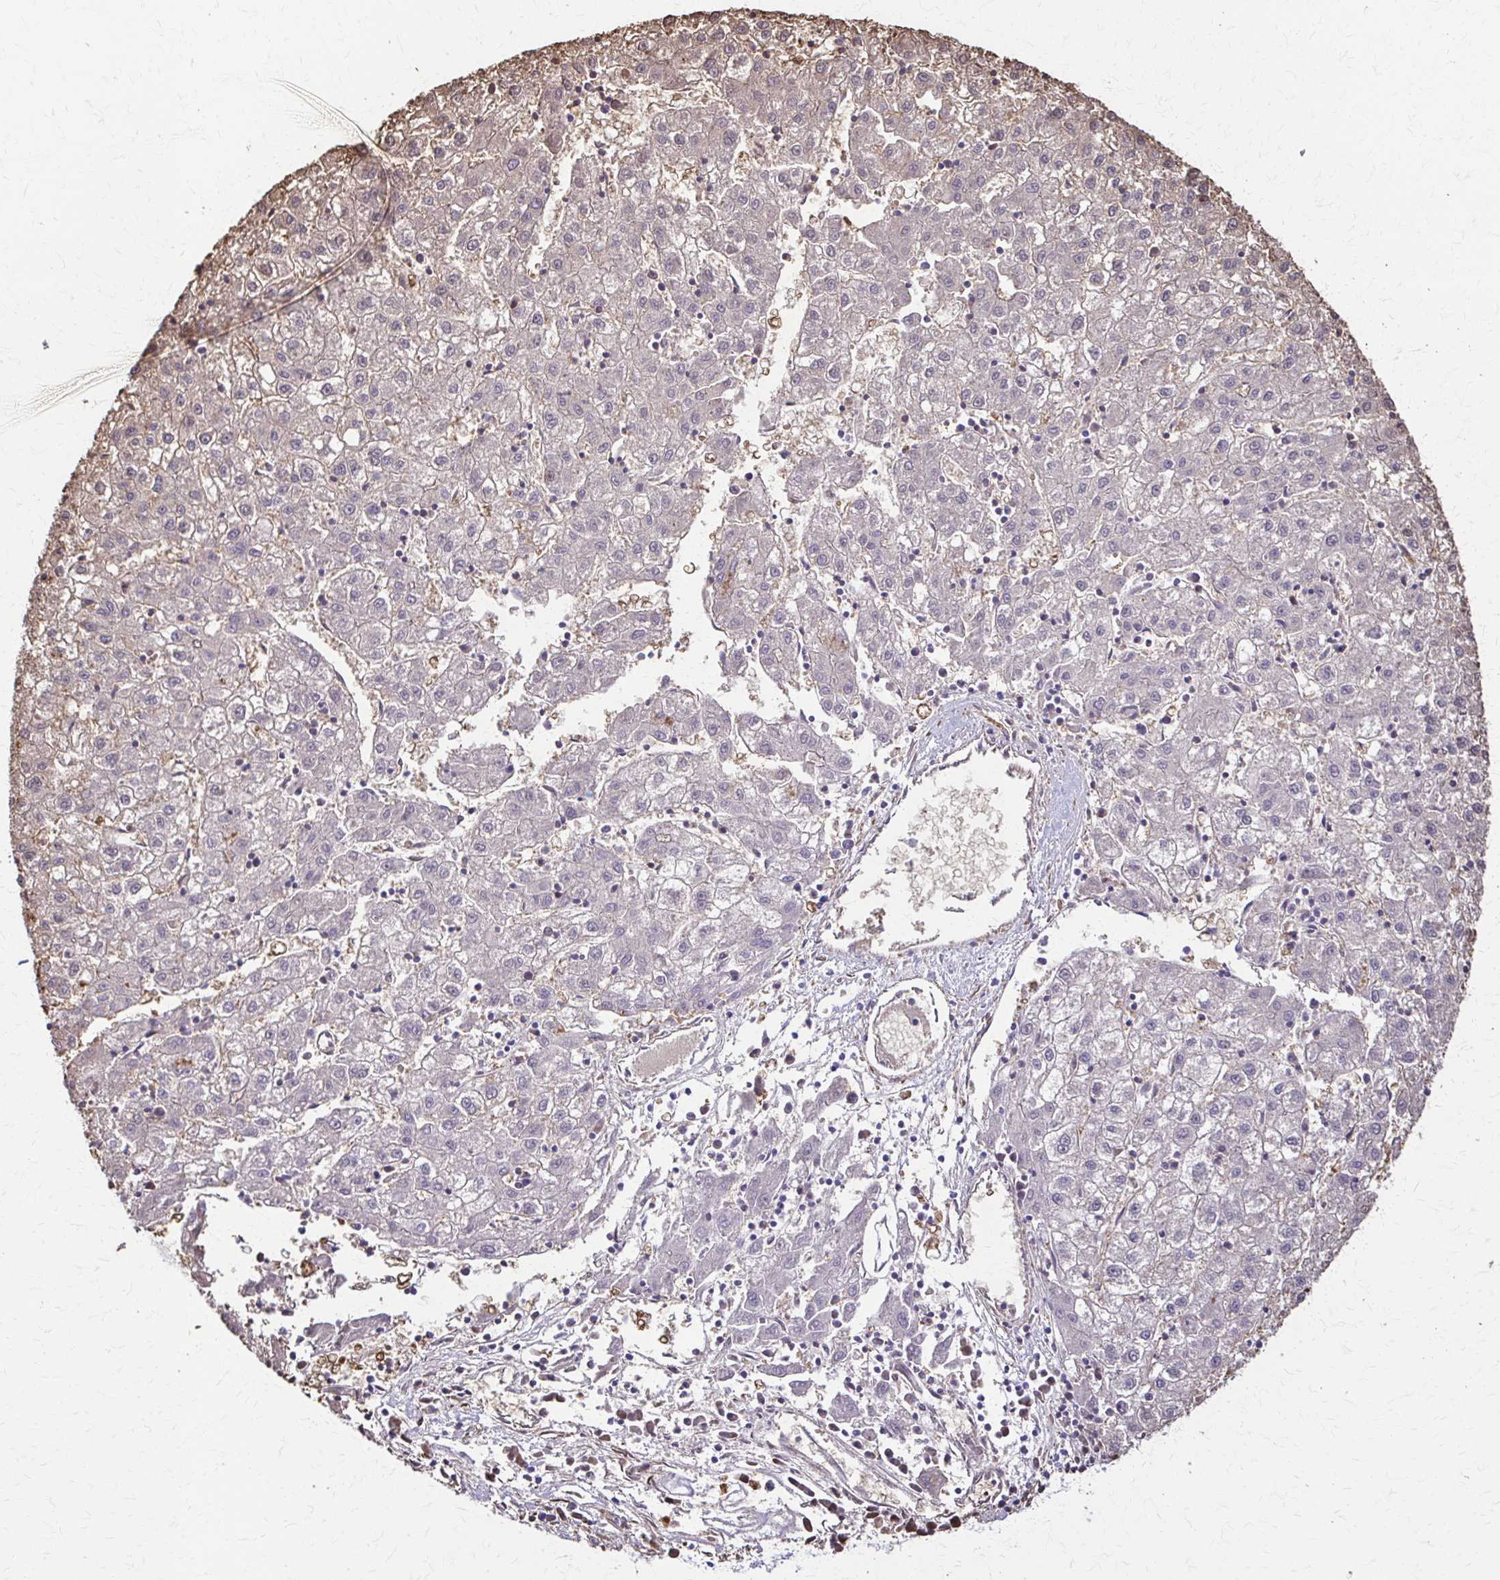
{"staining": {"intensity": "weak", "quantity": "25%-75%", "location": "cytoplasmic/membranous,nuclear"}, "tissue": "liver cancer", "cell_type": "Tumor cells", "image_type": "cancer", "snomed": [{"axis": "morphology", "description": "Carcinoma, Hepatocellular, NOS"}, {"axis": "topography", "description": "Liver"}], "caption": "Weak cytoplasmic/membranous and nuclear staining for a protein is identified in approximately 25%-75% of tumor cells of liver cancer using immunohistochemistry (IHC).", "gene": "DSP", "patient": {"sex": "male", "age": 72}}